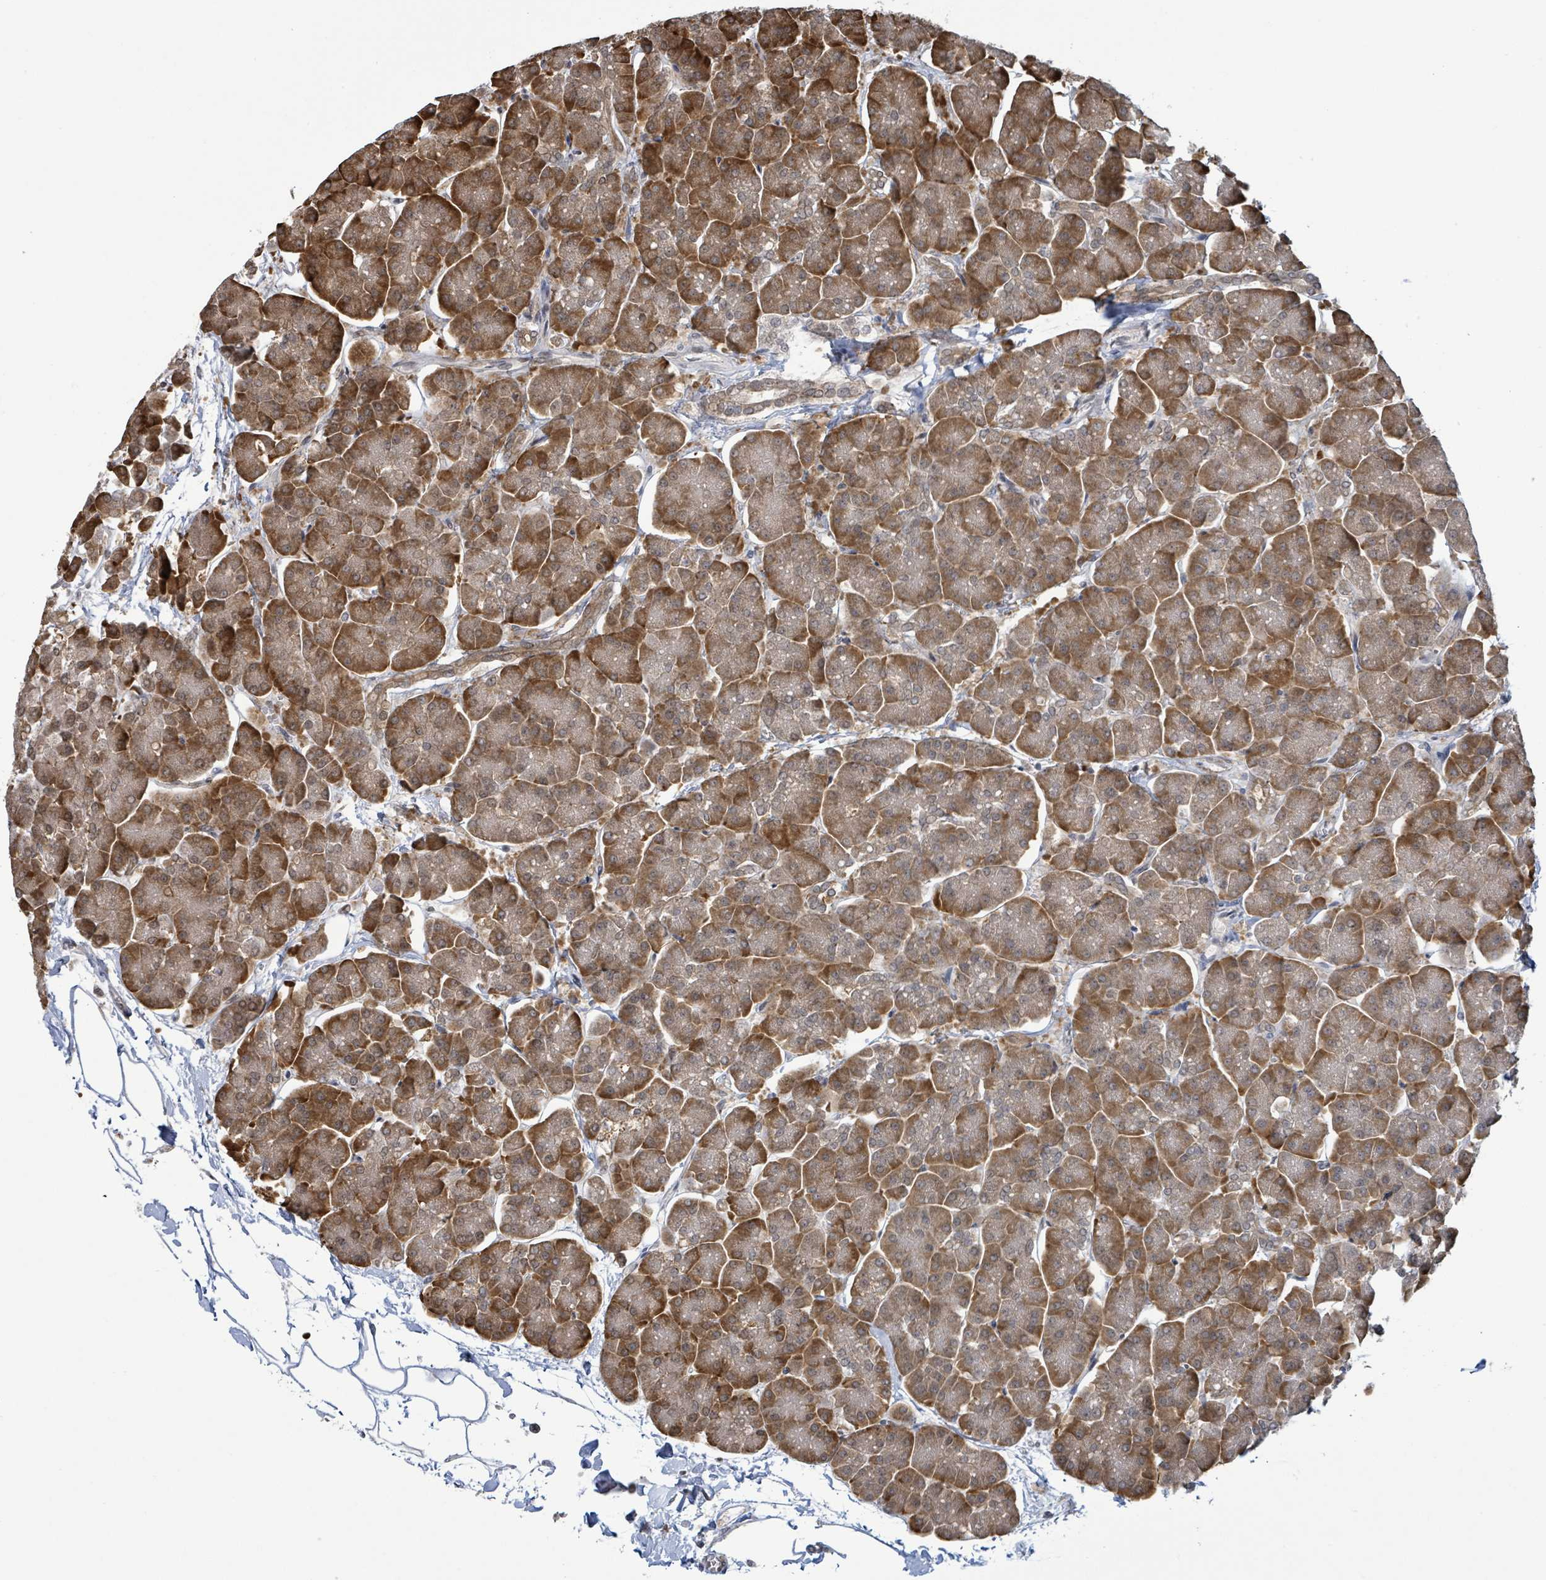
{"staining": {"intensity": "moderate", "quantity": ">75%", "location": "cytoplasmic/membranous"}, "tissue": "pancreas", "cell_type": "Exocrine glandular cells", "image_type": "normal", "snomed": [{"axis": "morphology", "description": "Normal tissue, NOS"}, {"axis": "topography", "description": "Pancreas"}, {"axis": "topography", "description": "Peripheral nerve tissue"}], "caption": "Immunohistochemical staining of benign pancreas displays medium levels of moderate cytoplasmic/membranous expression in about >75% of exocrine glandular cells.", "gene": "SBF2", "patient": {"sex": "male", "age": 54}}